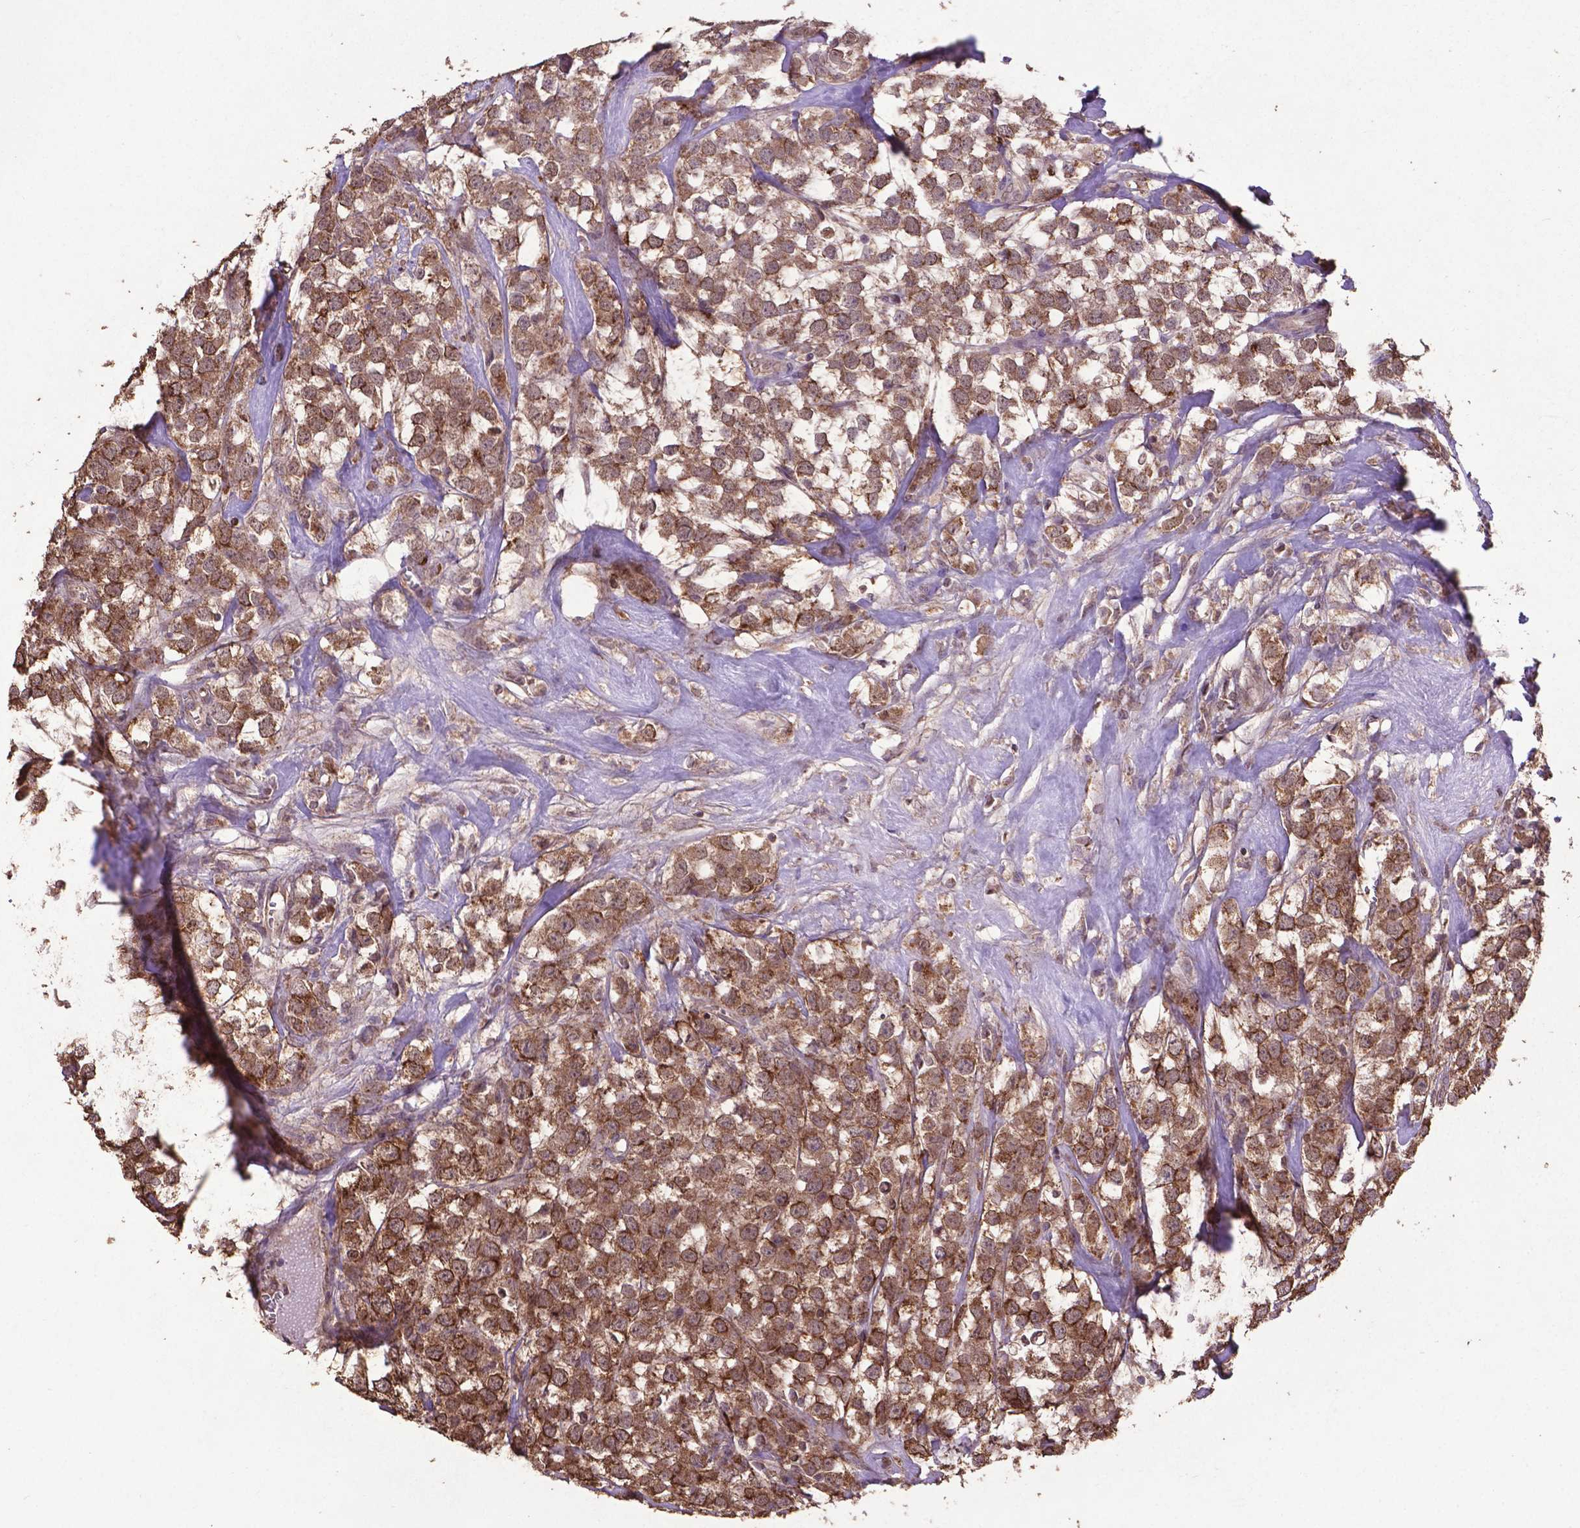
{"staining": {"intensity": "moderate", "quantity": ">75%", "location": "cytoplasmic/membranous,nuclear"}, "tissue": "testis cancer", "cell_type": "Tumor cells", "image_type": "cancer", "snomed": [{"axis": "morphology", "description": "Seminoma, NOS"}, {"axis": "topography", "description": "Testis"}], "caption": "Protein expression analysis of human testis cancer reveals moderate cytoplasmic/membranous and nuclear positivity in about >75% of tumor cells.", "gene": "DCAF1", "patient": {"sex": "male", "age": 59}}